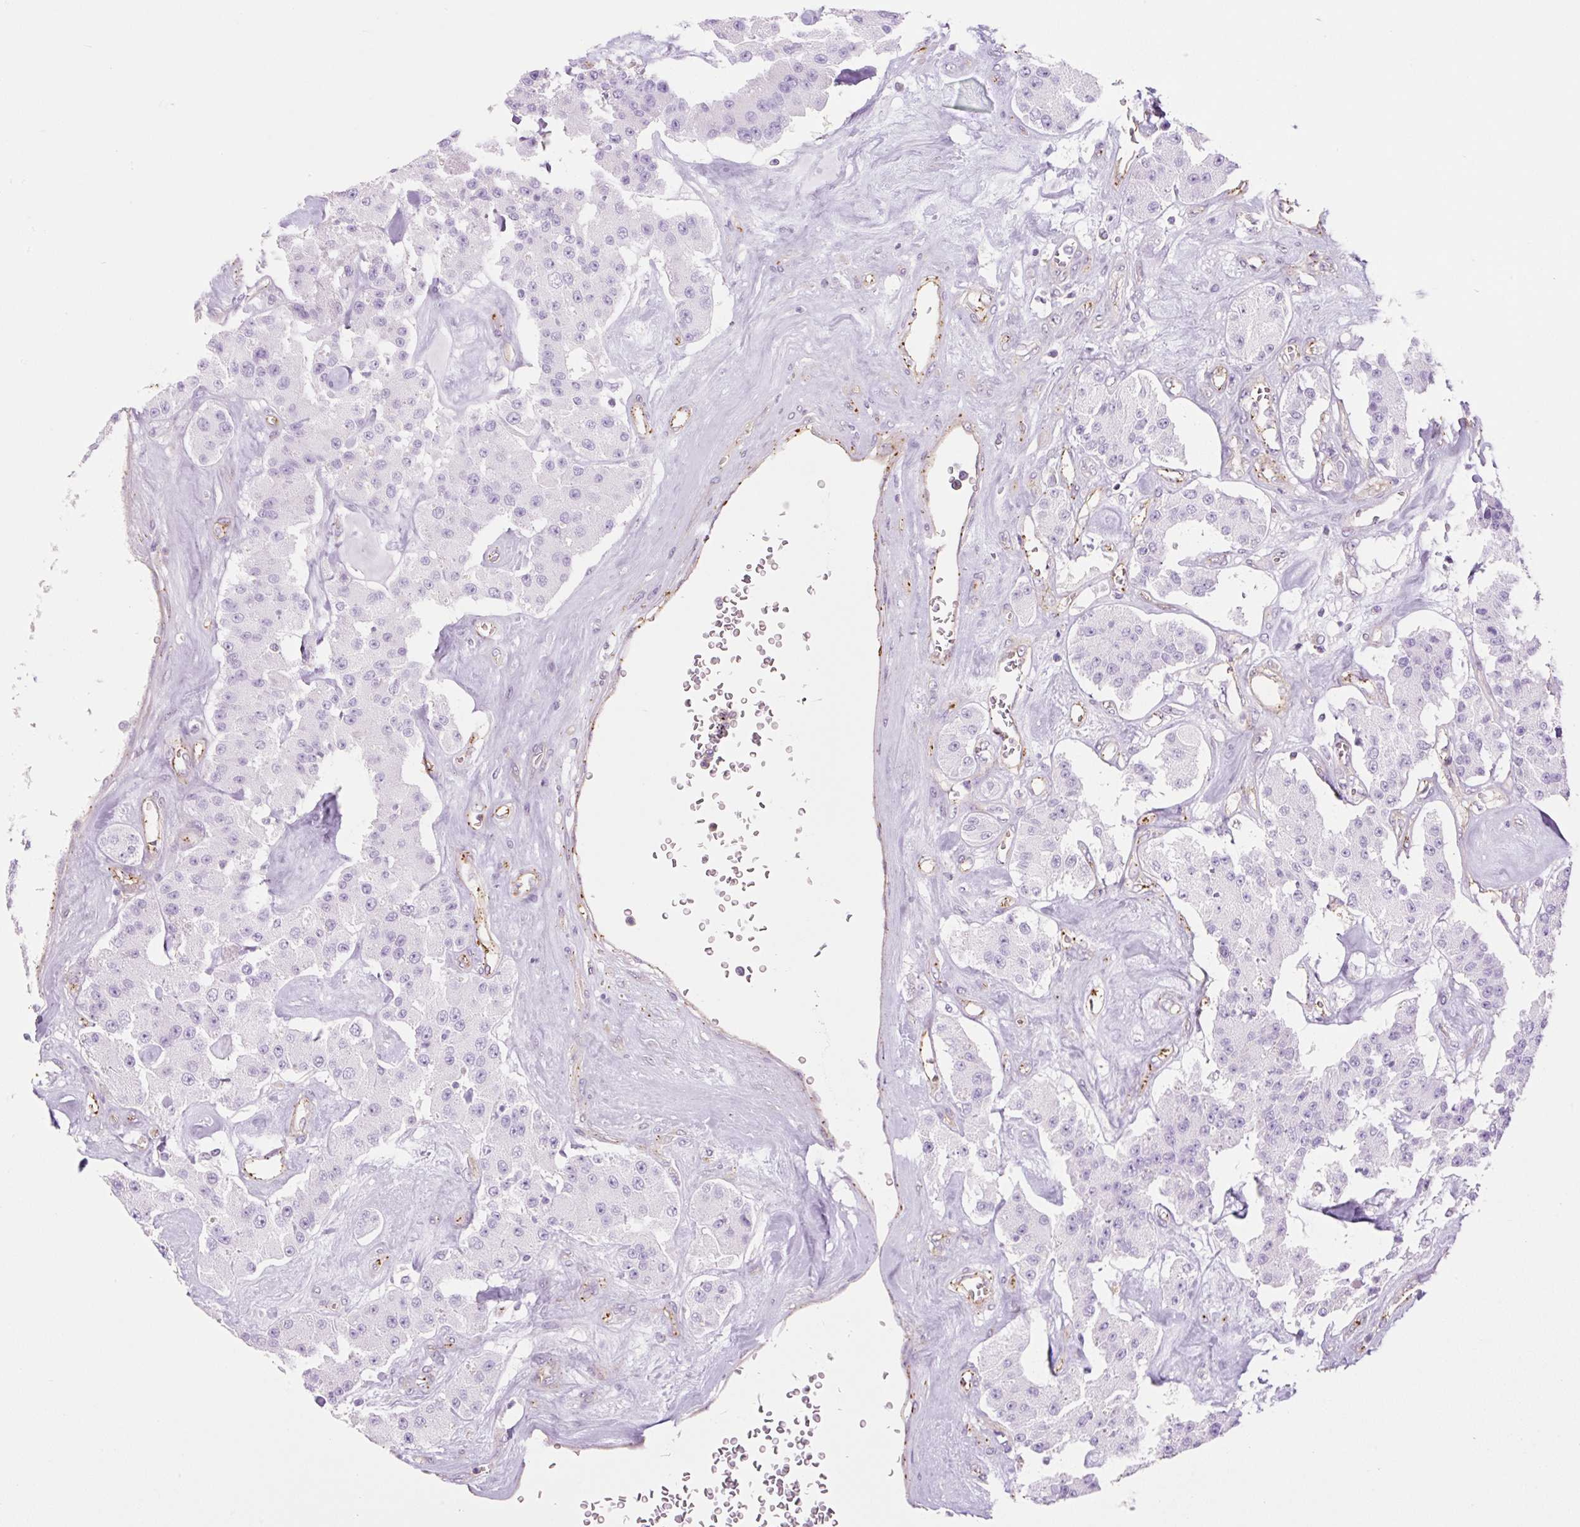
{"staining": {"intensity": "negative", "quantity": "none", "location": "none"}, "tissue": "carcinoid", "cell_type": "Tumor cells", "image_type": "cancer", "snomed": [{"axis": "morphology", "description": "Carcinoid, malignant, NOS"}, {"axis": "topography", "description": "Pancreas"}], "caption": "The IHC image has no significant positivity in tumor cells of carcinoid tissue.", "gene": "EHD3", "patient": {"sex": "male", "age": 41}}